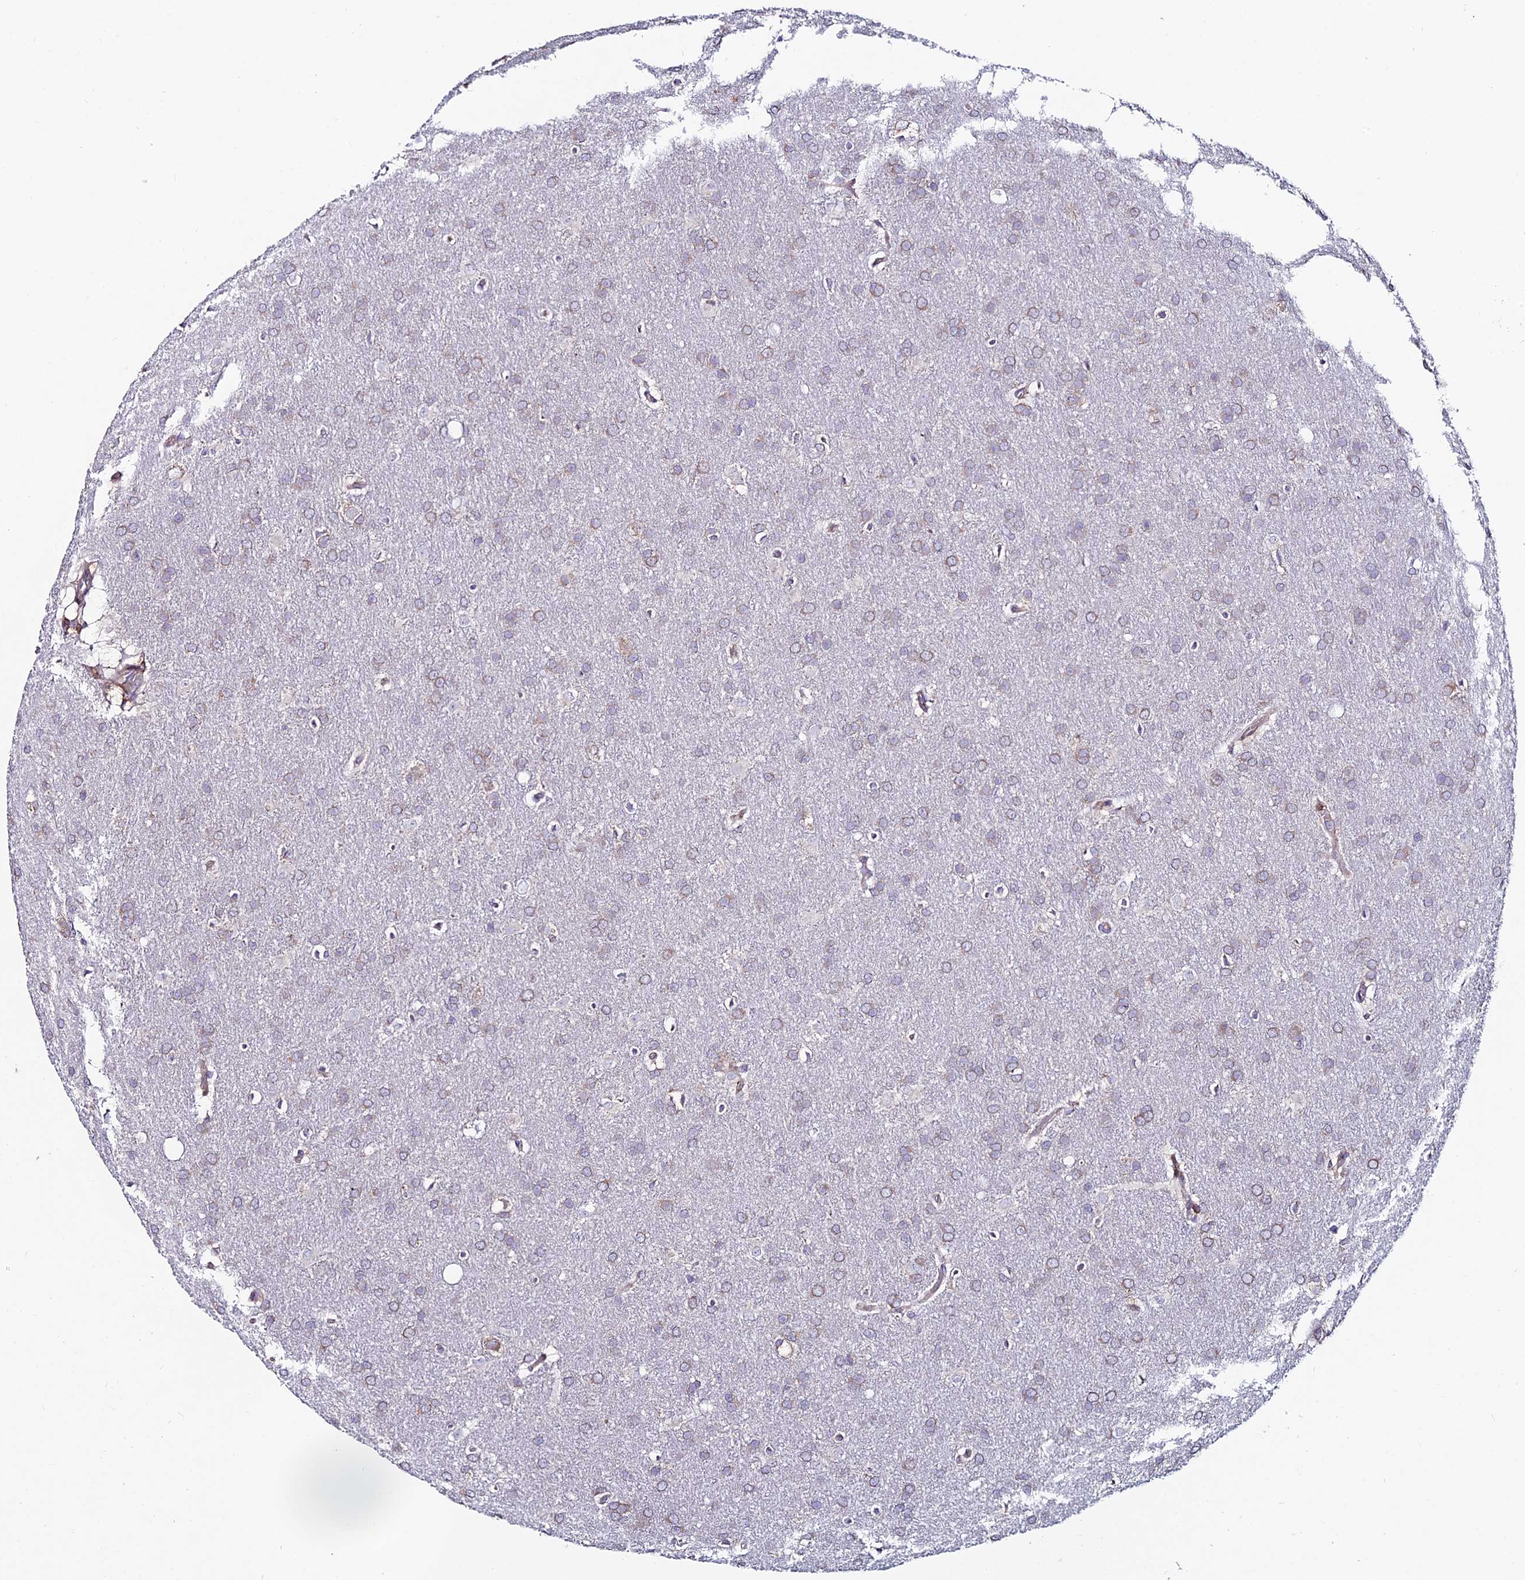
{"staining": {"intensity": "weak", "quantity": "25%-75%", "location": "cytoplasmic/membranous"}, "tissue": "glioma", "cell_type": "Tumor cells", "image_type": "cancer", "snomed": [{"axis": "morphology", "description": "Glioma, malignant, Low grade"}, {"axis": "topography", "description": "Brain"}], "caption": "Low-grade glioma (malignant) was stained to show a protein in brown. There is low levels of weak cytoplasmic/membranous expression in approximately 25%-75% of tumor cells. (DAB = brown stain, brightfield microscopy at high magnification).", "gene": "EIF3K", "patient": {"sex": "female", "age": 32}}